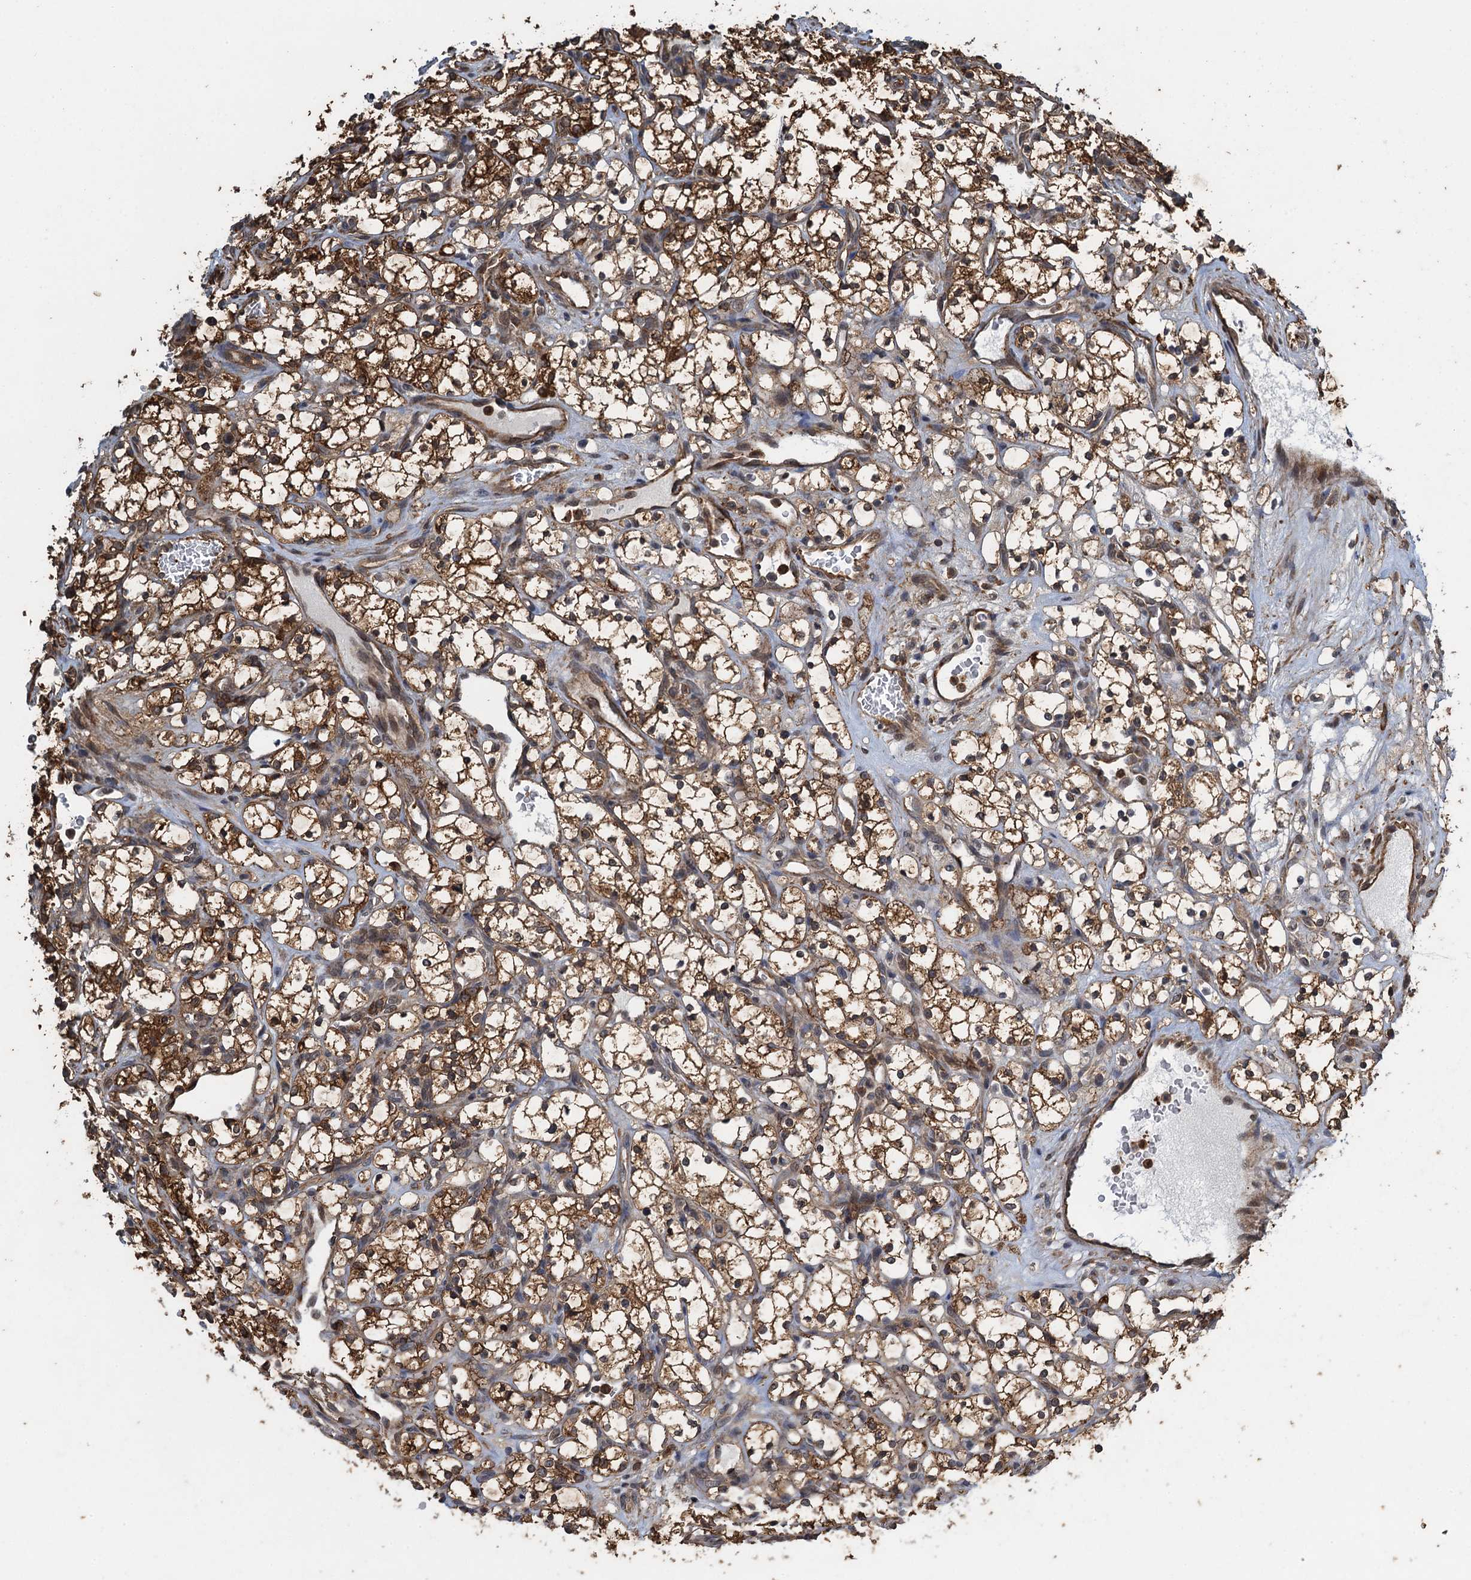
{"staining": {"intensity": "strong", "quantity": ">75%", "location": "cytoplasmic/membranous"}, "tissue": "renal cancer", "cell_type": "Tumor cells", "image_type": "cancer", "snomed": [{"axis": "morphology", "description": "Adenocarcinoma, NOS"}, {"axis": "topography", "description": "Kidney"}], "caption": "Human renal cancer stained for a protein (brown) displays strong cytoplasmic/membranous positive expression in approximately >75% of tumor cells.", "gene": "WHAMM", "patient": {"sex": "female", "age": 69}}